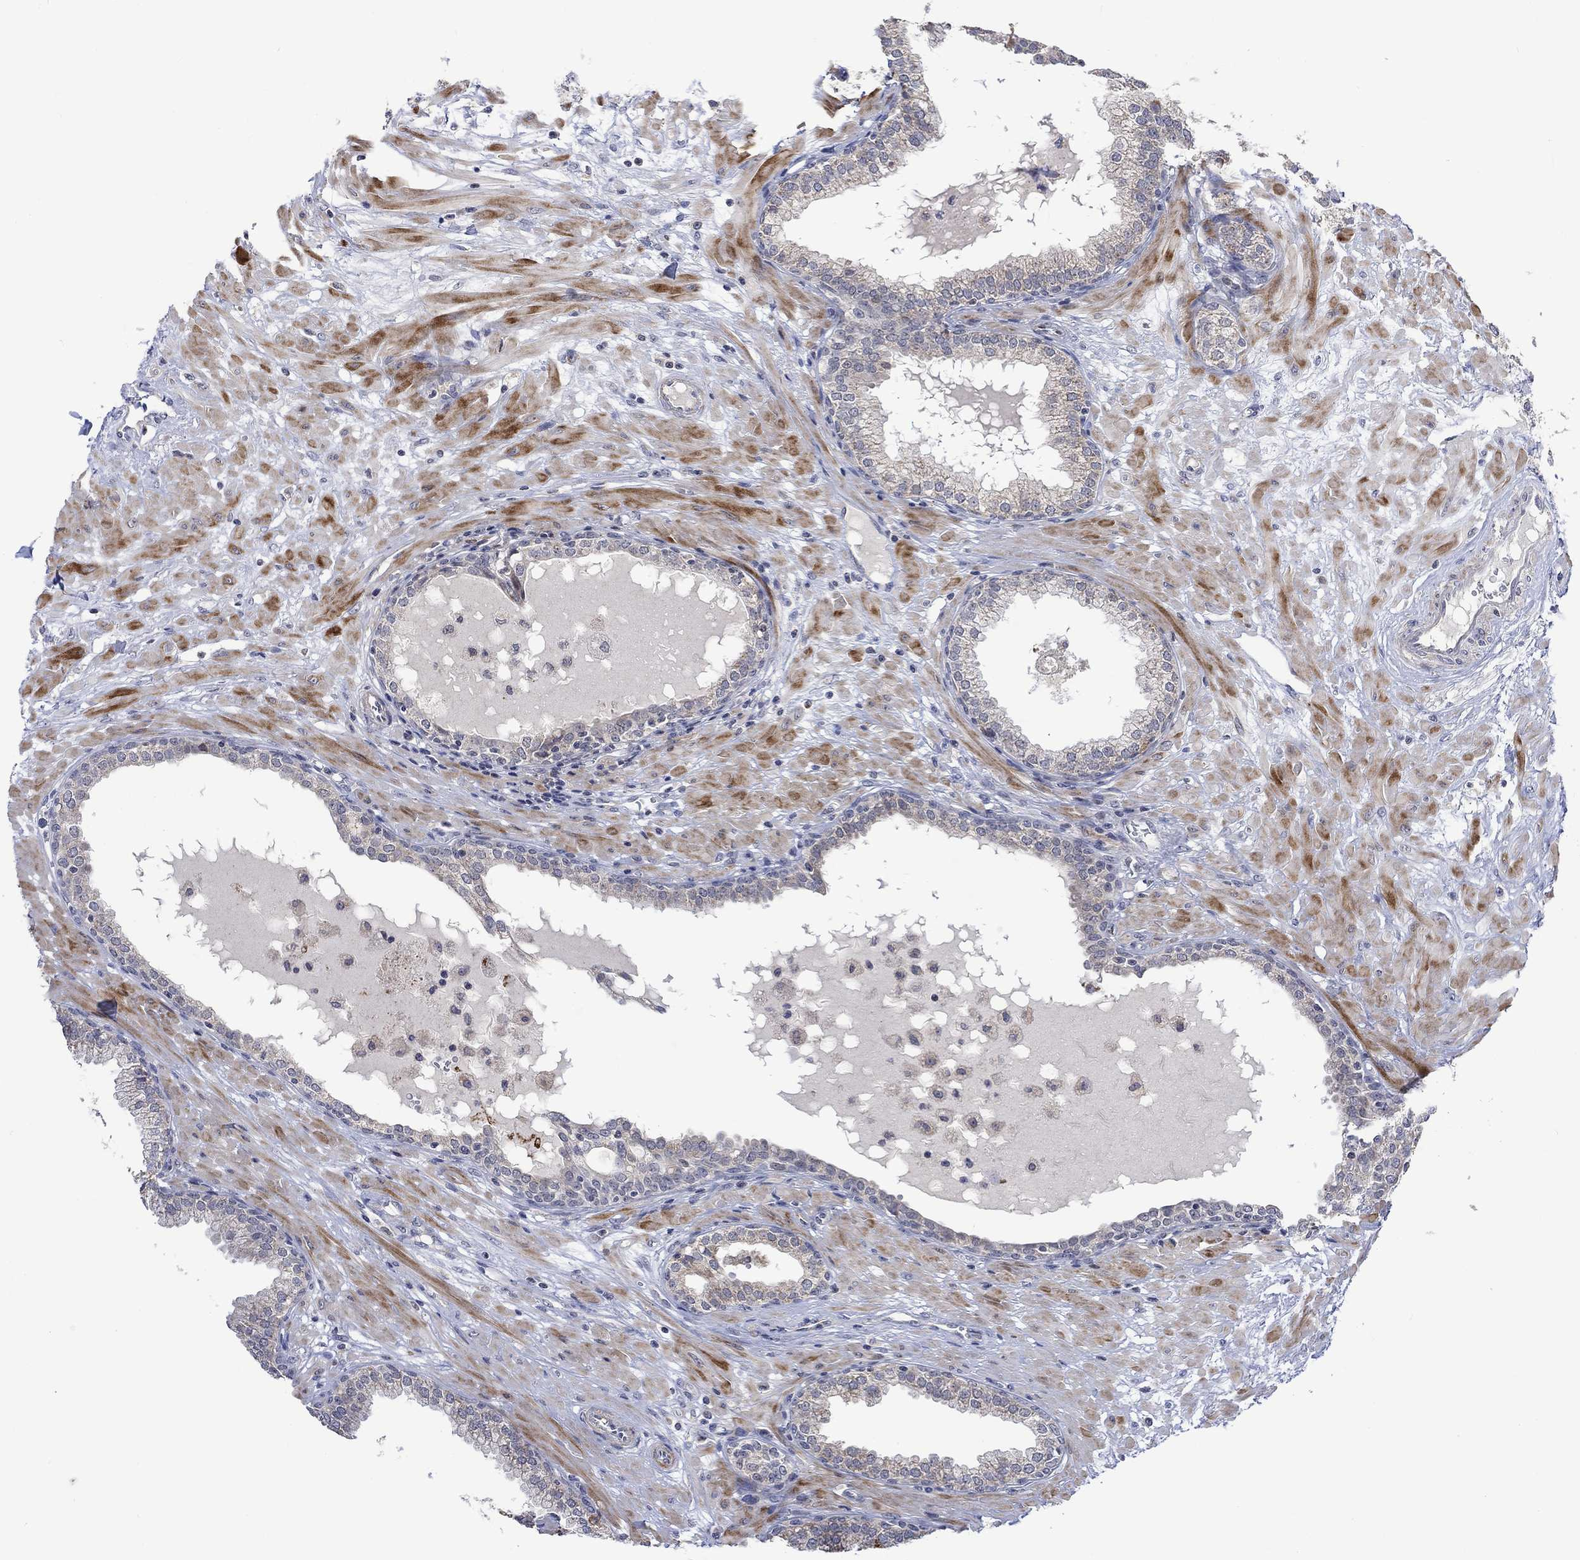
{"staining": {"intensity": "negative", "quantity": "none", "location": "none"}, "tissue": "prostate", "cell_type": "Glandular cells", "image_type": "normal", "snomed": [{"axis": "morphology", "description": "Normal tissue, NOS"}, {"axis": "topography", "description": "Prostate"}], "caption": "The immunohistochemistry image has no significant expression in glandular cells of prostate.", "gene": "SLC48A1", "patient": {"sex": "male", "age": 64}}